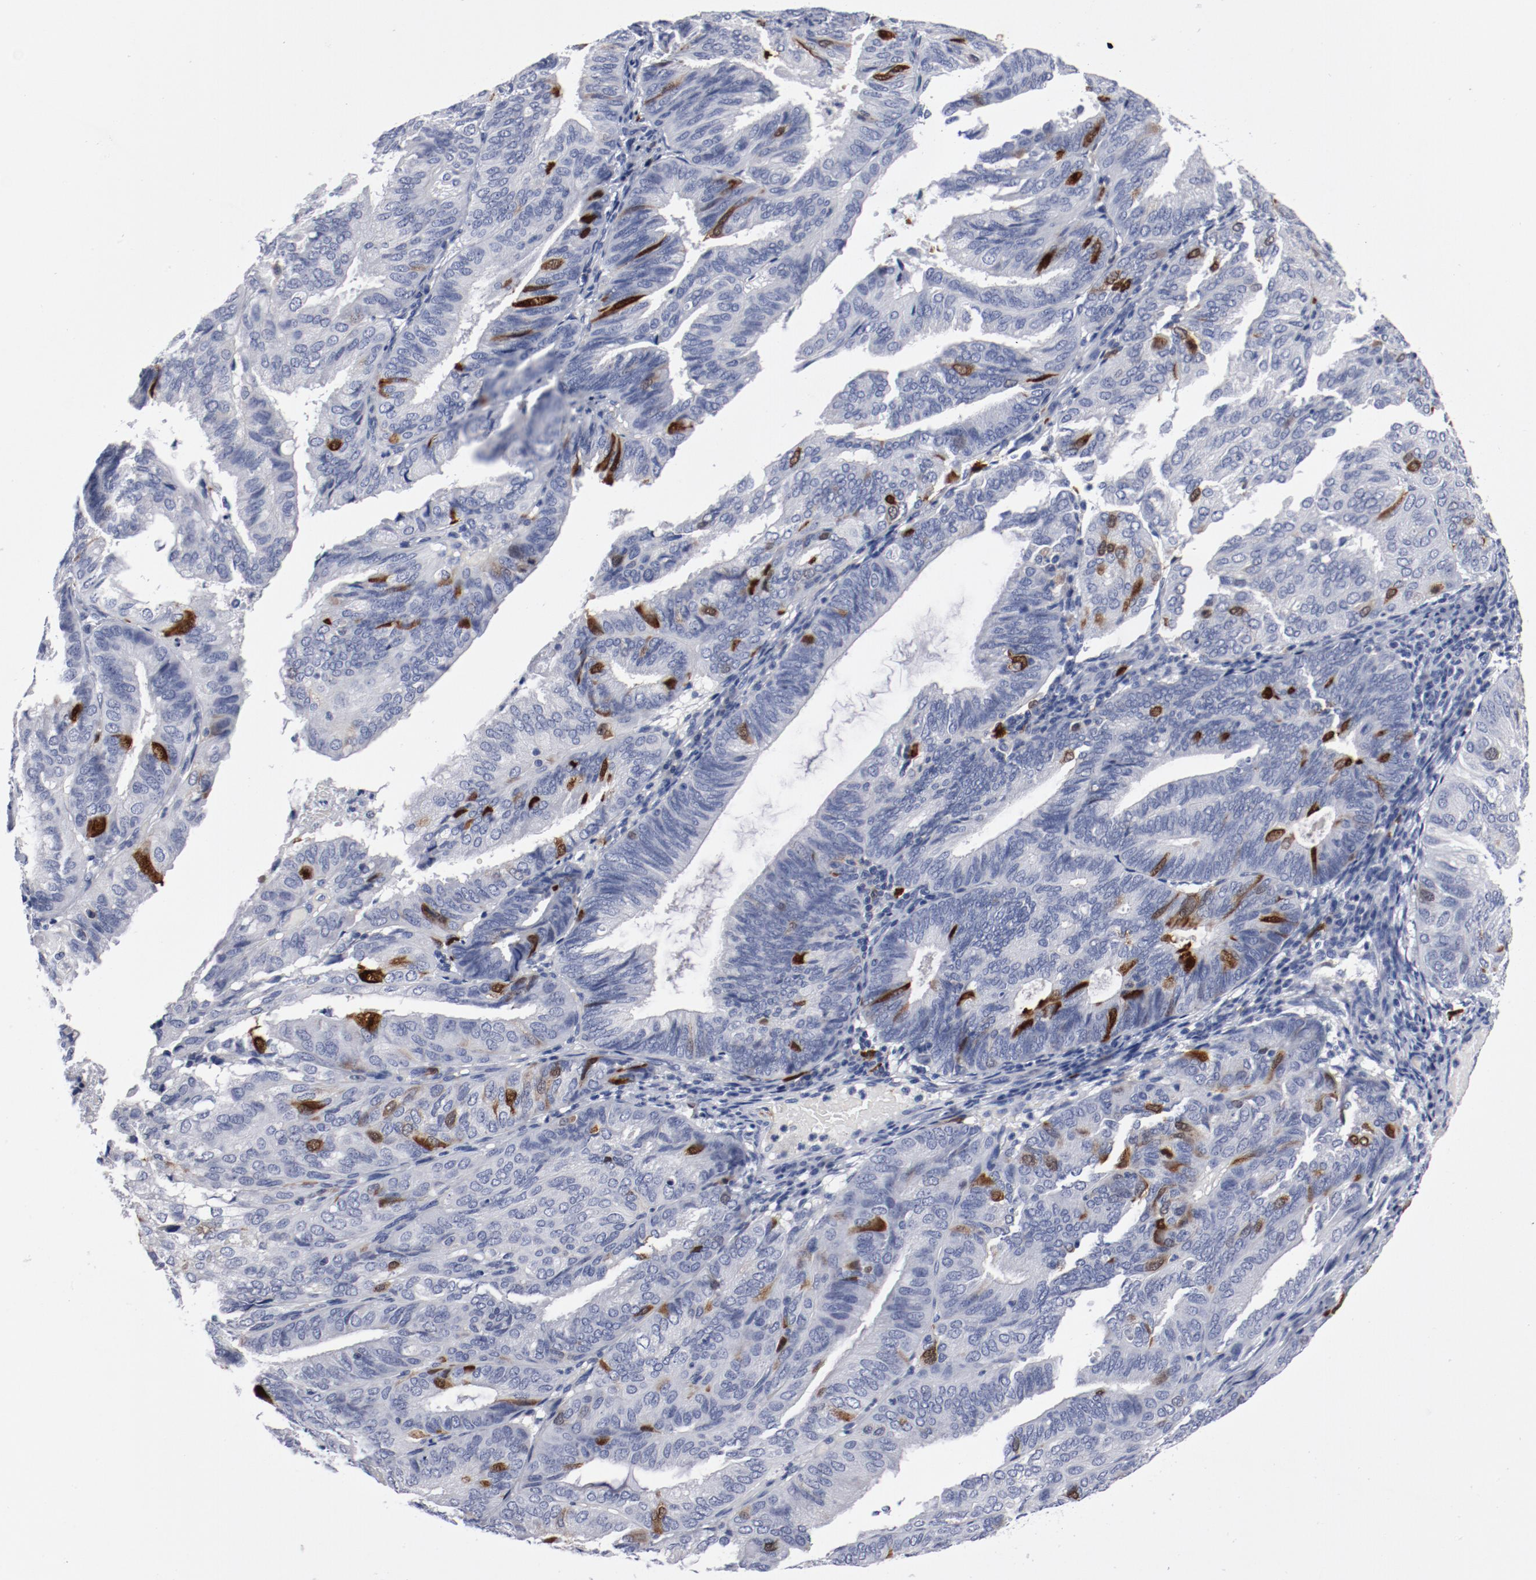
{"staining": {"intensity": "strong", "quantity": "<25%", "location": "cytoplasmic/membranous,nuclear"}, "tissue": "endometrial cancer", "cell_type": "Tumor cells", "image_type": "cancer", "snomed": [{"axis": "morphology", "description": "Adenocarcinoma, NOS"}, {"axis": "topography", "description": "Endometrium"}], "caption": "Tumor cells show medium levels of strong cytoplasmic/membranous and nuclear expression in approximately <25% of cells in human endometrial cancer (adenocarcinoma).", "gene": "CDC20", "patient": {"sex": "female", "age": 59}}